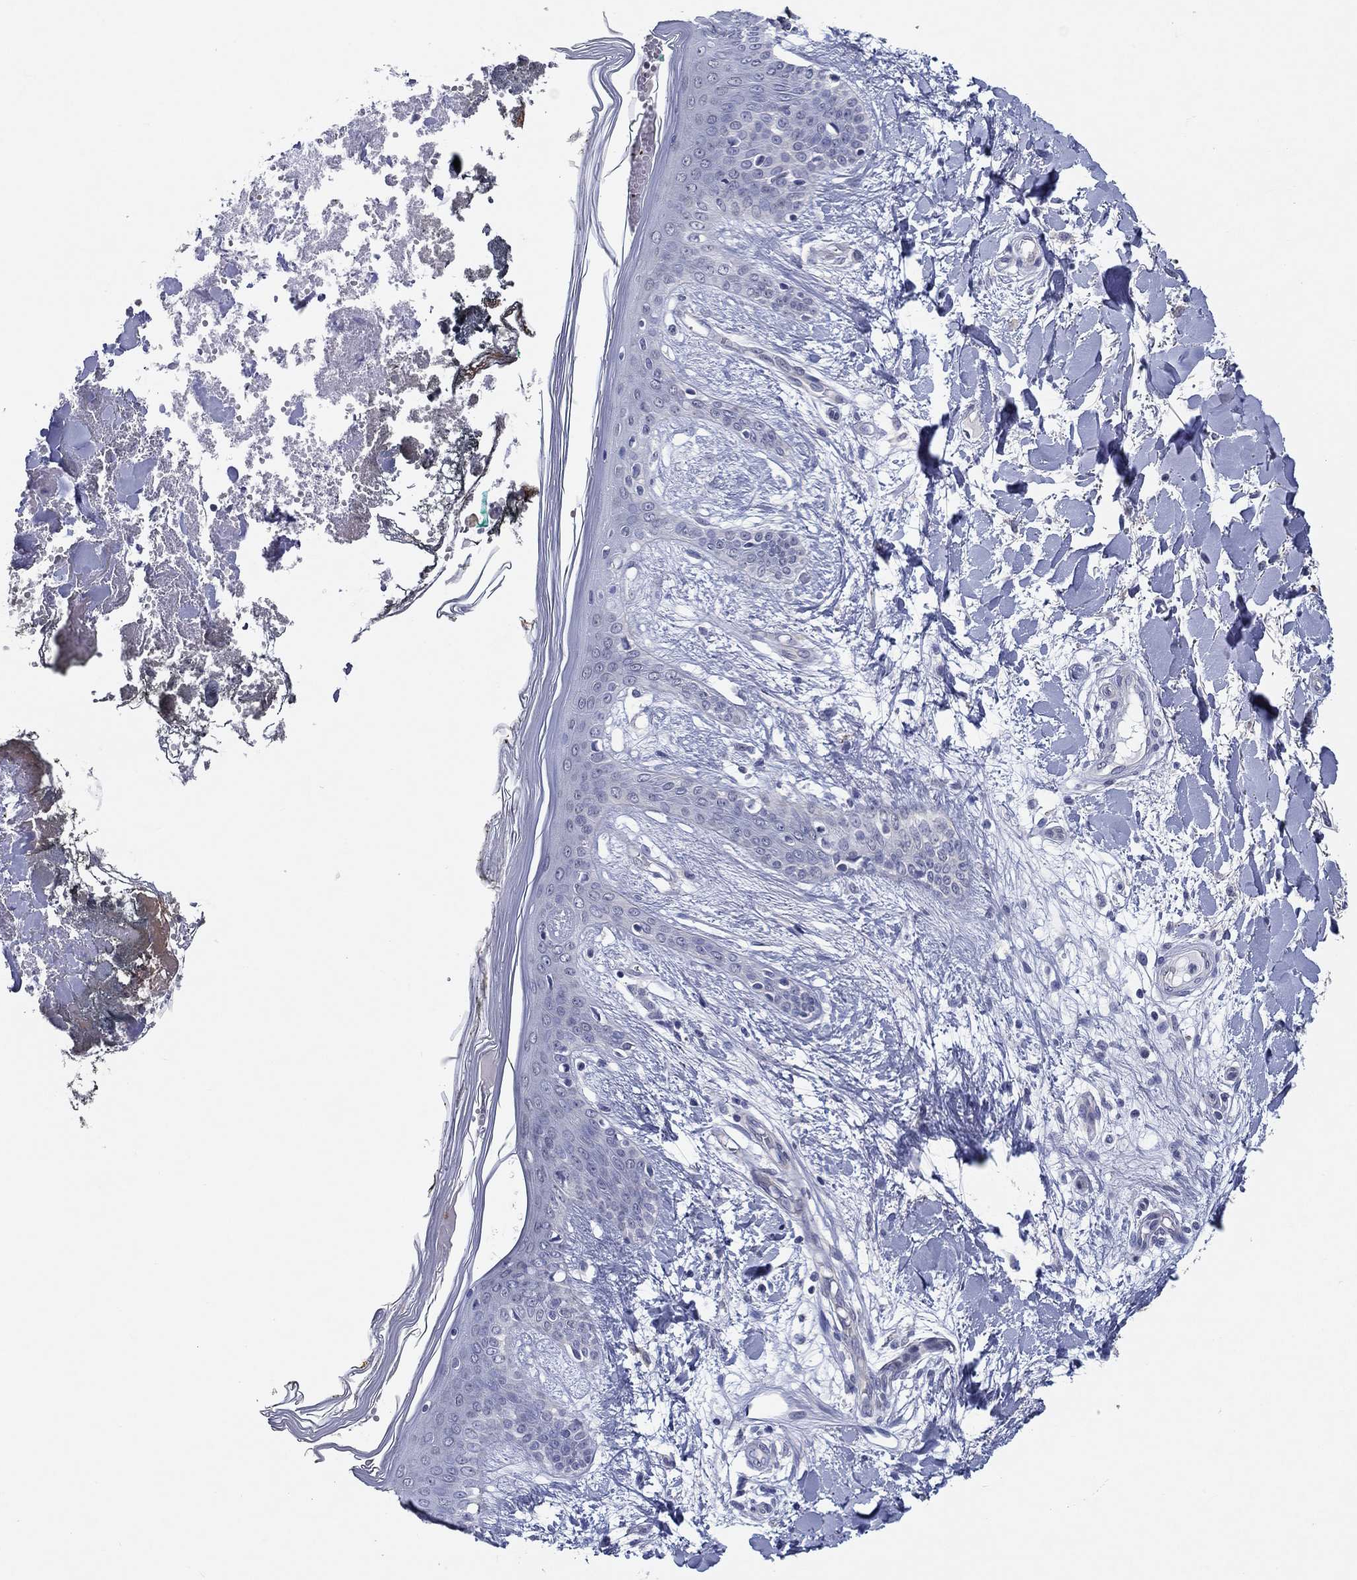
{"staining": {"intensity": "negative", "quantity": "none", "location": "none"}, "tissue": "skin", "cell_type": "Fibroblasts", "image_type": "normal", "snomed": [{"axis": "morphology", "description": "Normal tissue, NOS"}, {"axis": "topography", "description": "Skin"}], "caption": "Immunohistochemistry of unremarkable human skin reveals no staining in fibroblasts. The staining is performed using DAB brown chromogen with nuclei counter-stained in using hematoxylin.", "gene": "ERMP1", "patient": {"sex": "female", "age": 34}}